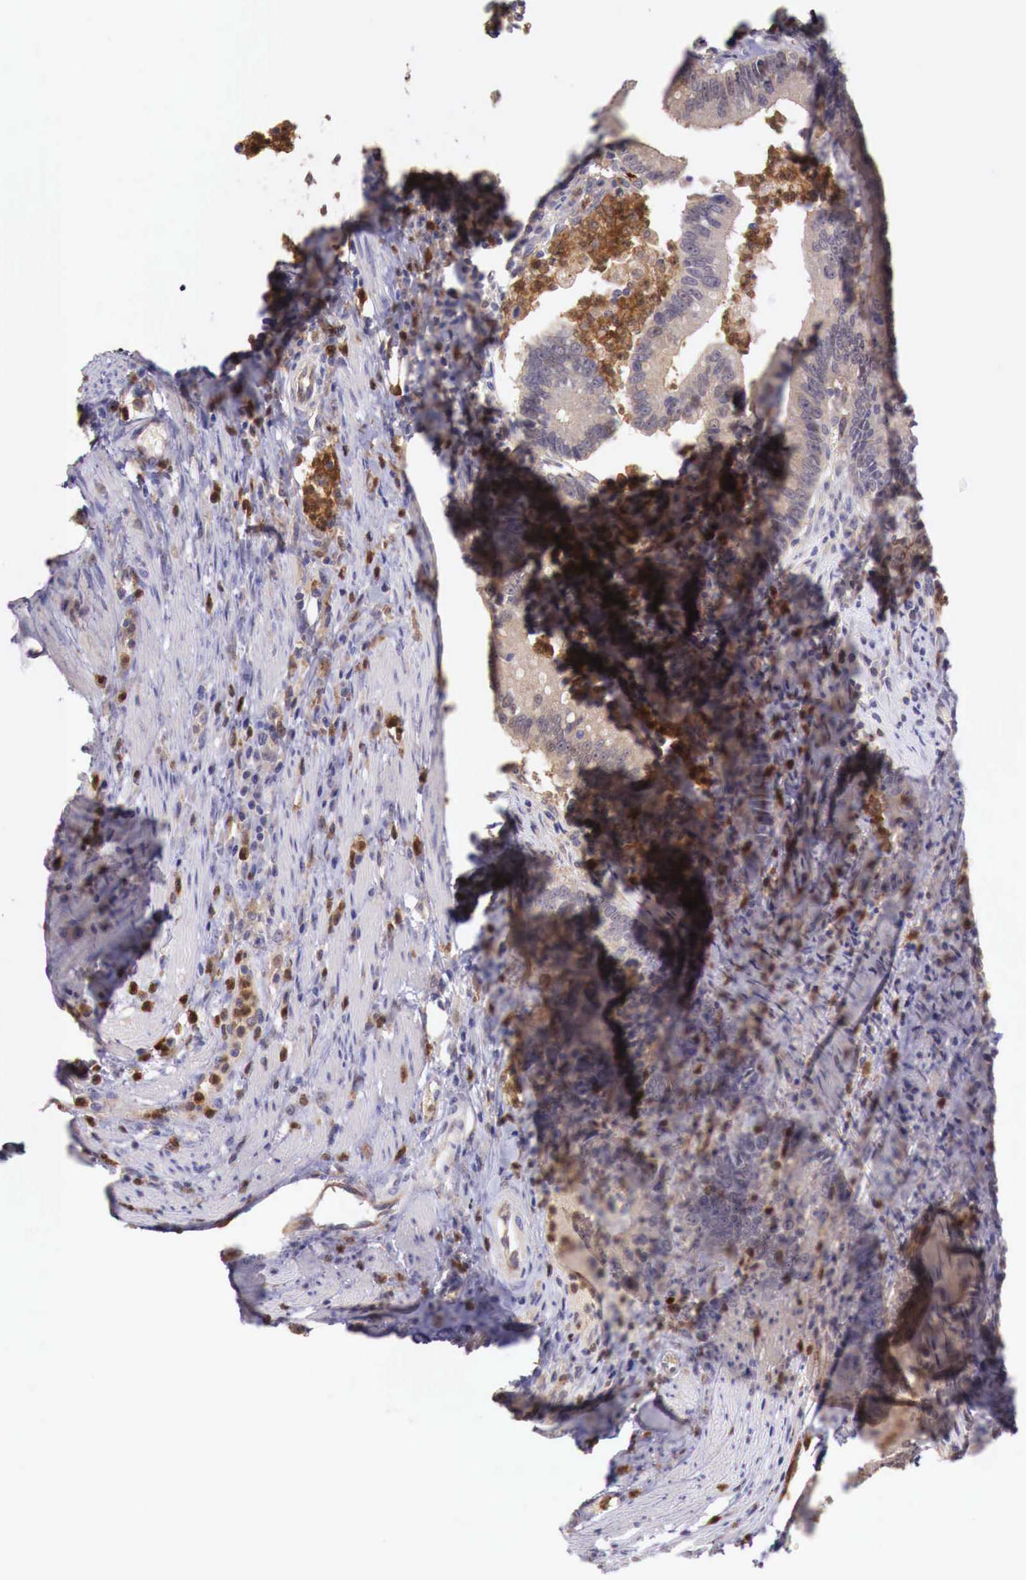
{"staining": {"intensity": "weak", "quantity": ">75%", "location": "cytoplasmic/membranous"}, "tissue": "colorectal cancer", "cell_type": "Tumor cells", "image_type": "cancer", "snomed": [{"axis": "morphology", "description": "Adenocarcinoma, NOS"}, {"axis": "topography", "description": "Rectum"}], "caption": "Human colorectal cancer stained with a protein marker shows weak staining in tumor cells.", "gene": "GAB2", "patient": {"sex": "female", "age": 81}}